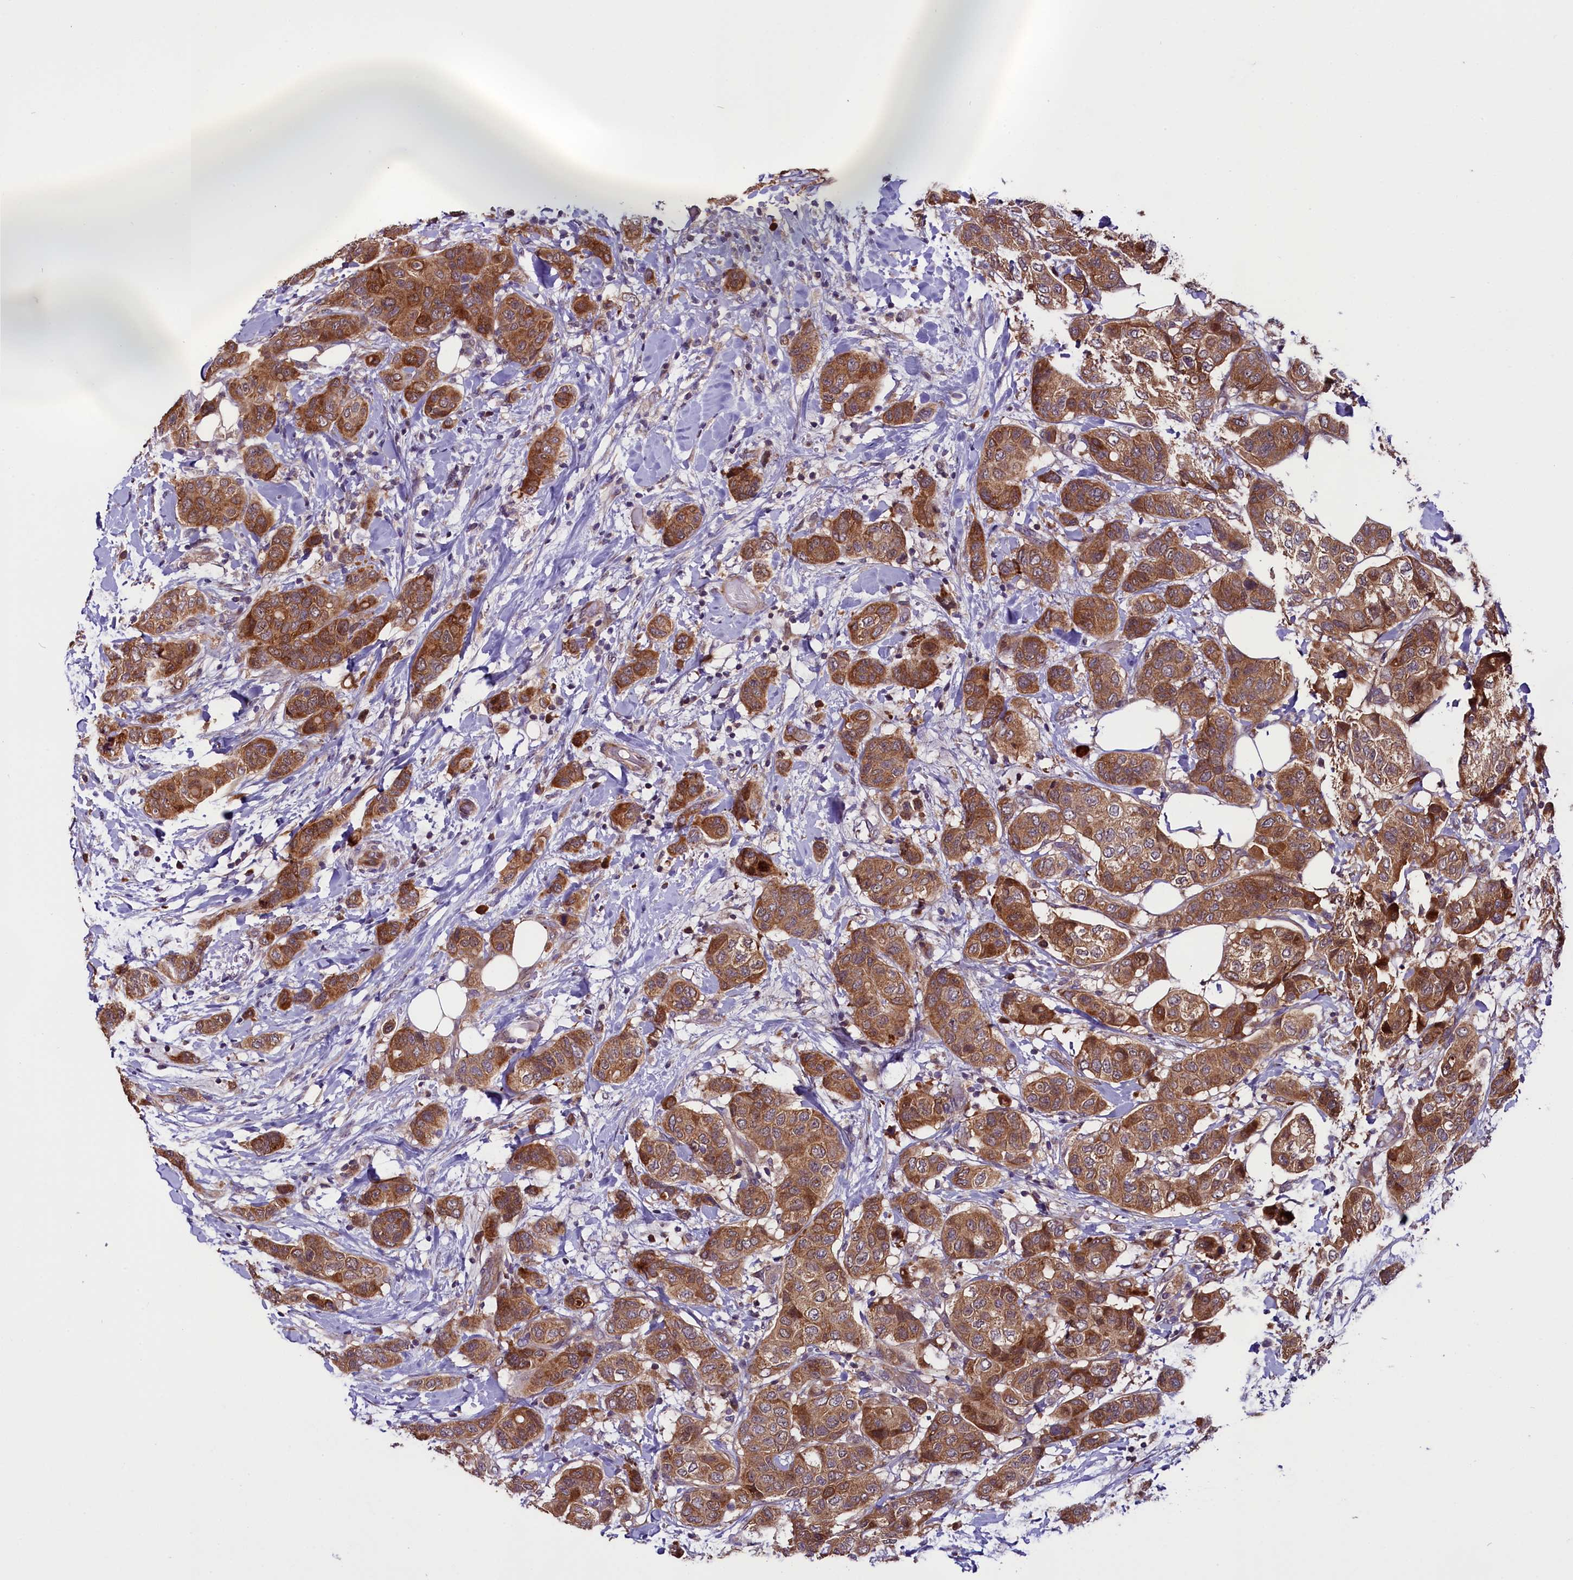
{"staining": {"intensity": "moderate", "quantity": ">75%", "location": "cytoplasmic/membranous"}, "tissue": "breast cancer", "cell_type": "Tumor cells", "image_type": "cancer", "snomed": [{"axis": "morphology", "description": "Lobular carcinoma"}, {"axis": "topography", "description": "Breast"}], "caption": "IHC staining of lobular carcinoma (breast), which demonstrates medium levels of moderate cytoplasmic/membranous positivity in about >75% of tumor cells indicating moderate cytoplasmic/membranous protein expression. The staining was performed using DAB (brown) for protein detection and nuclei were counterstained in hematoxylin (blue).", "gene": "RPUSD2", "patient": {"sex": "female", "age": 51}}